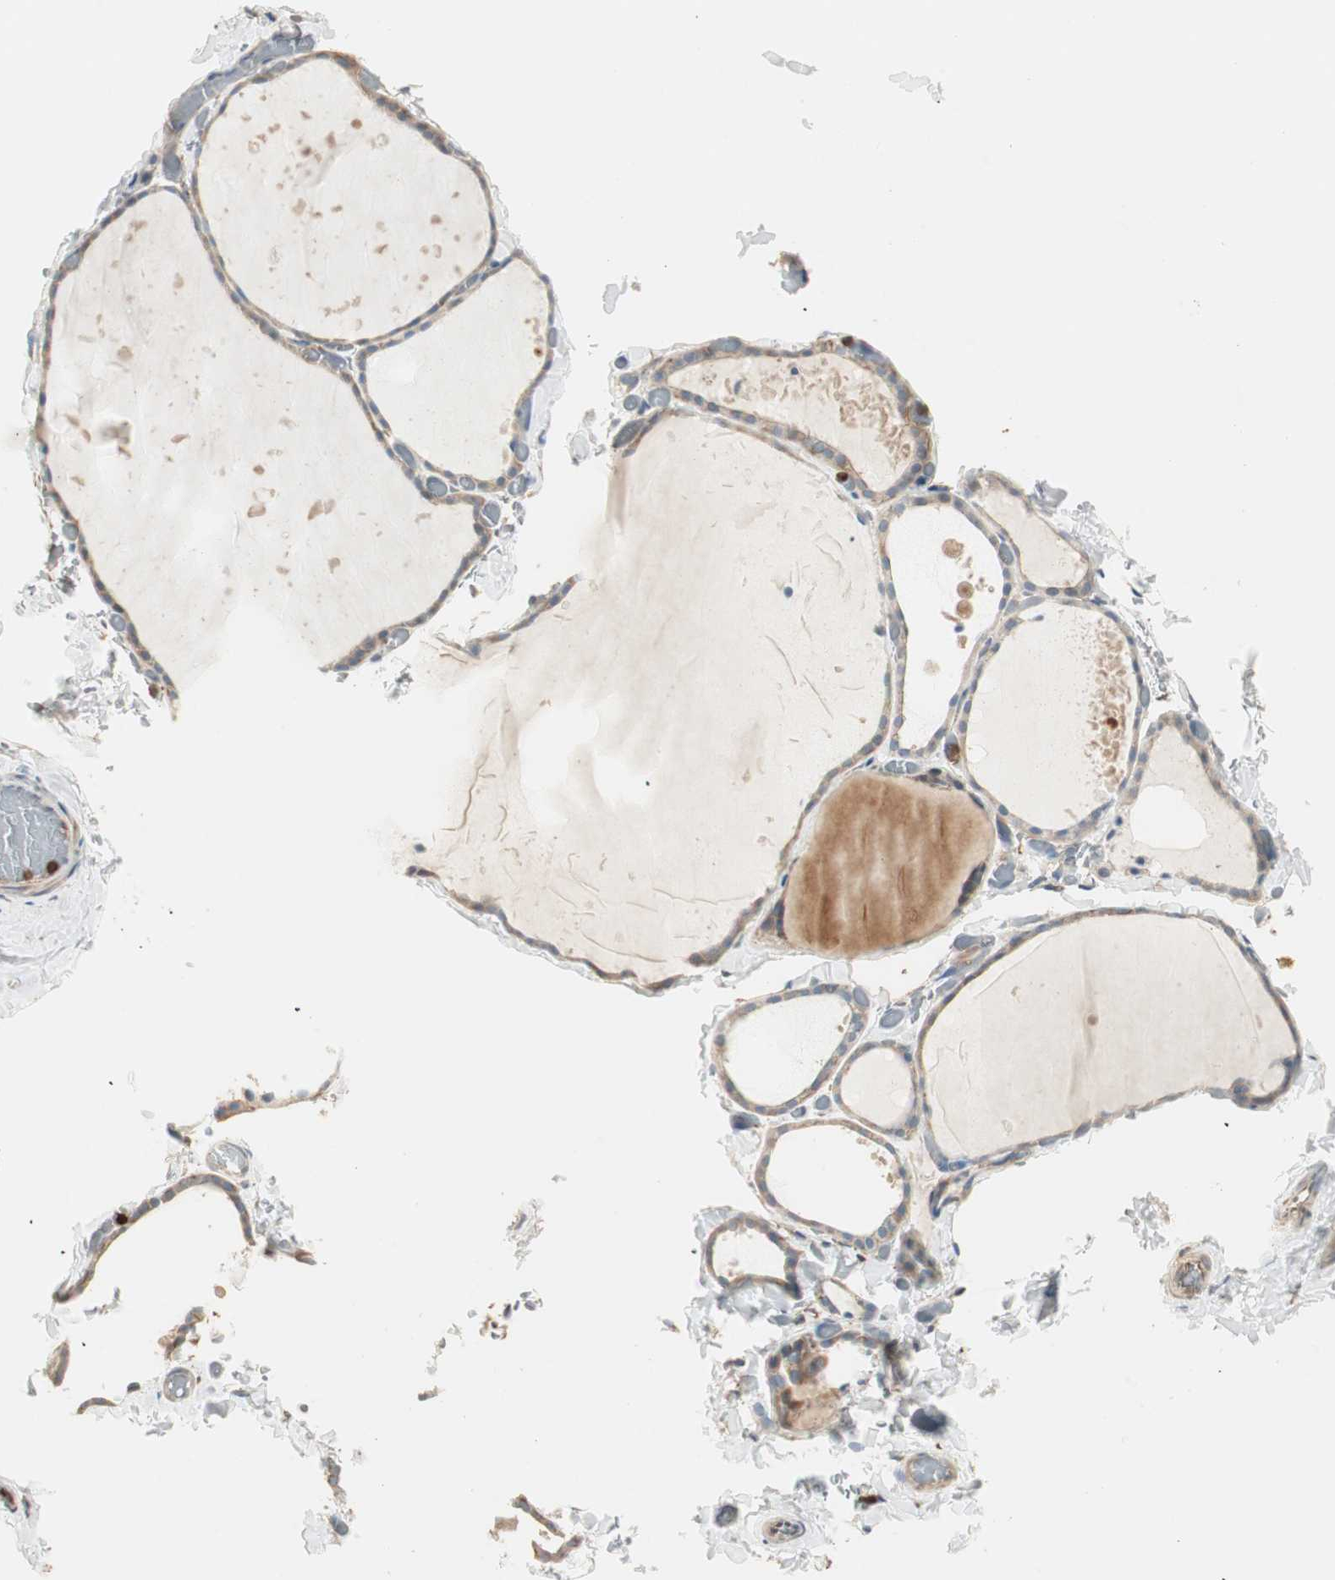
{"staining": {"intensity": "weak", "quantity": ">75%", "location": "cytoplasmic/membranous"}, "tissue": "thyroid gland", "cell_type": "Glandular cells", "image_type": "normal", "snomed": [{"axis": "morphology", "description": "Normal tissue, NOS"}, {"axis": "topography", "description": "Thyroid gland"}], "caption": "A low amount of weak cytoplasmic/membranous staining is present in about >75% of glandular cells in unremarkable thyroid gland. The staining was performed using DAB to visualize the protein expression in brown, while the nuclei were stained in blue with hematoxylin (Magnification: 20x).", "gene": "CRLF3", "patient": {"sex": "female", "age": 22}}